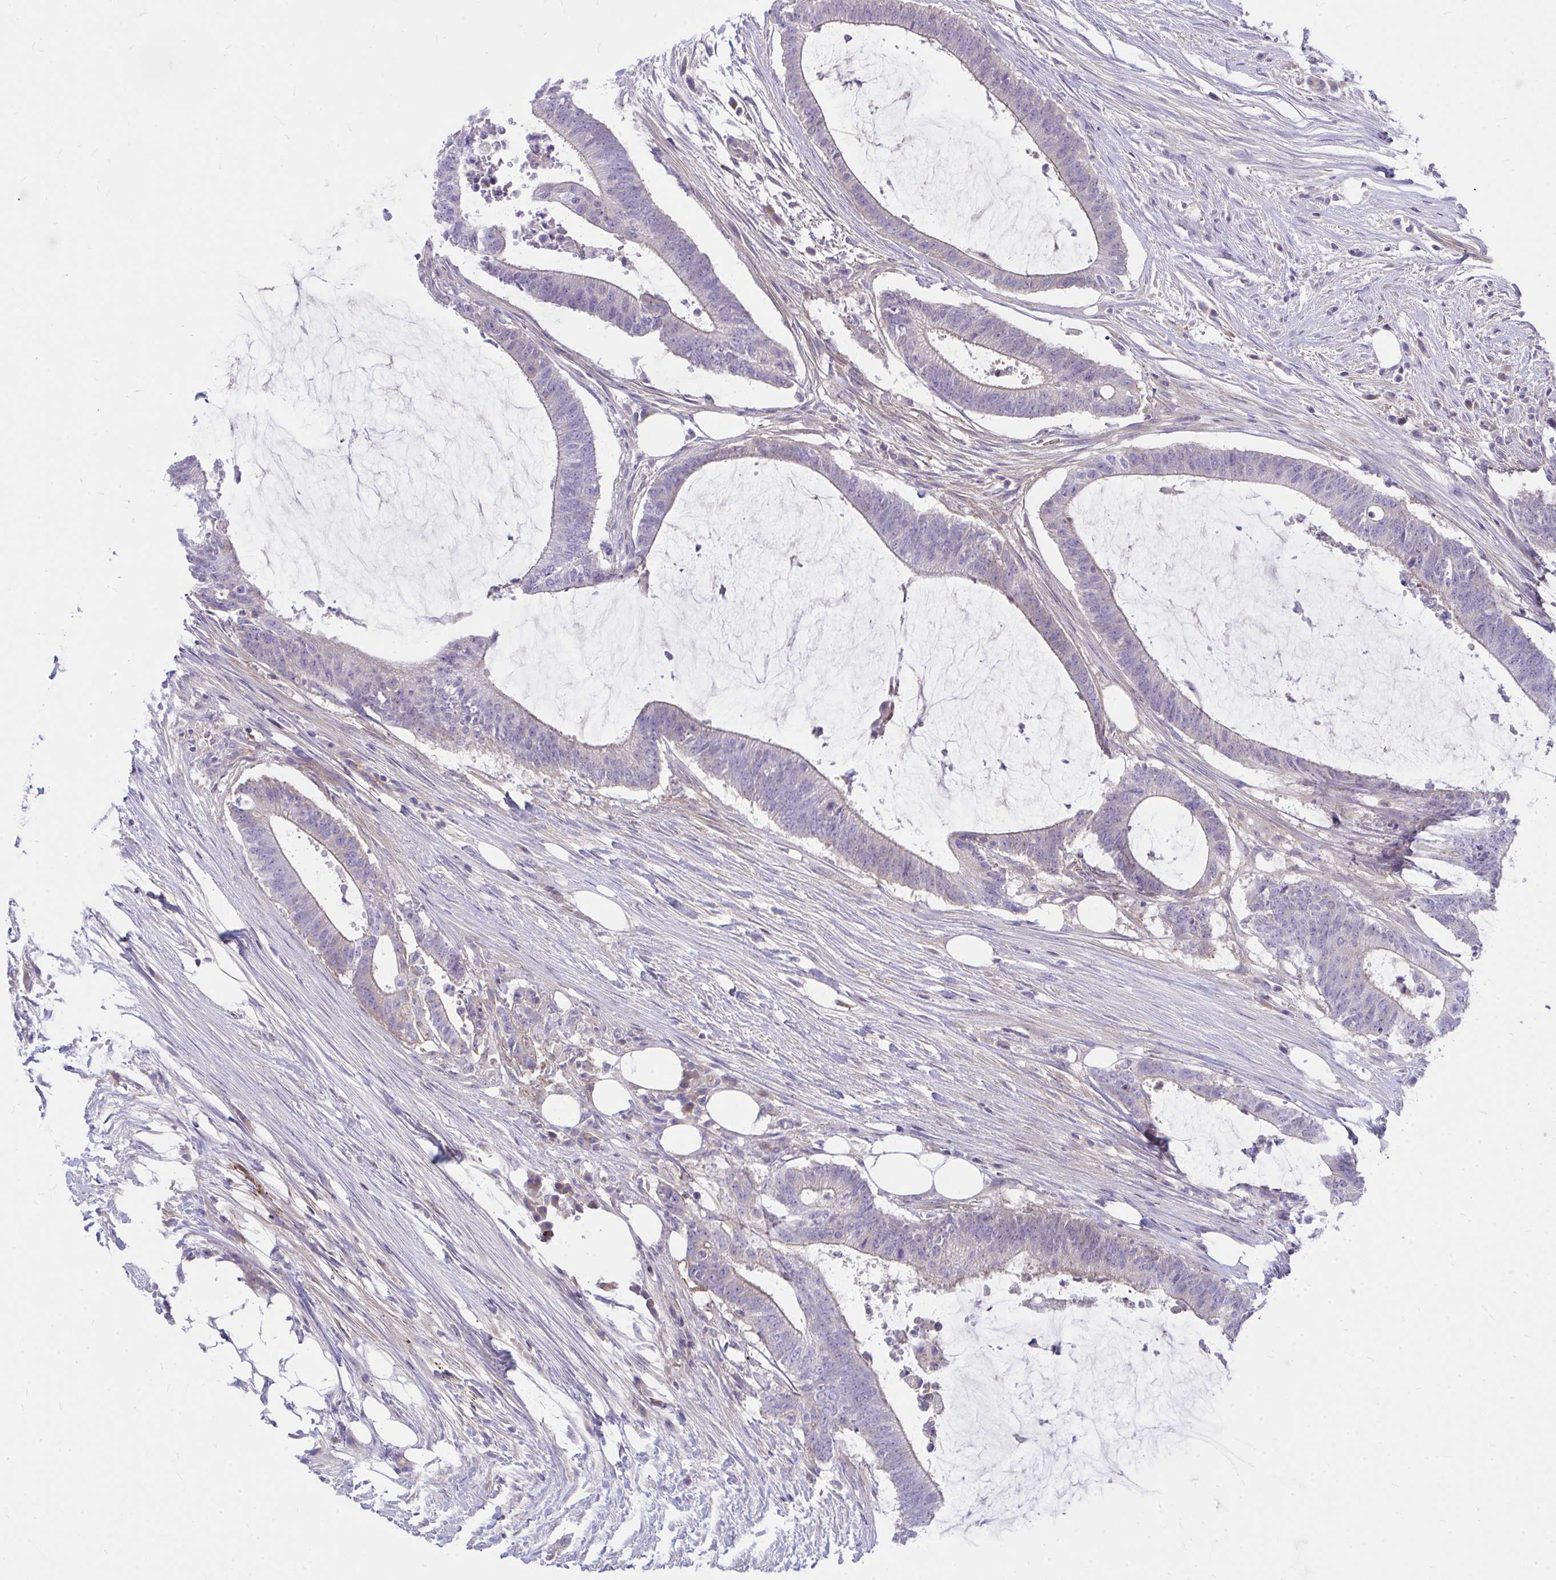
{"staining": {"intensity": "negative", "quantity": "none", "location": "none"}, "tissue": "colorectal cancer", "cell_type": "Tumor cells", "image_type": "cancer", "snomed": [{"axis": "morphology", "description": "Adenocarcinoma, NOS"}, {"axis": "topography", "description": "Colon"}], "caption": "IHC micrograph of colorectal adenocarcinoma stained for a protein (brown), which displays no expression in tumor cells.", "gene": "LRRC36", "patient": {"sex": "female", "age": 43}}